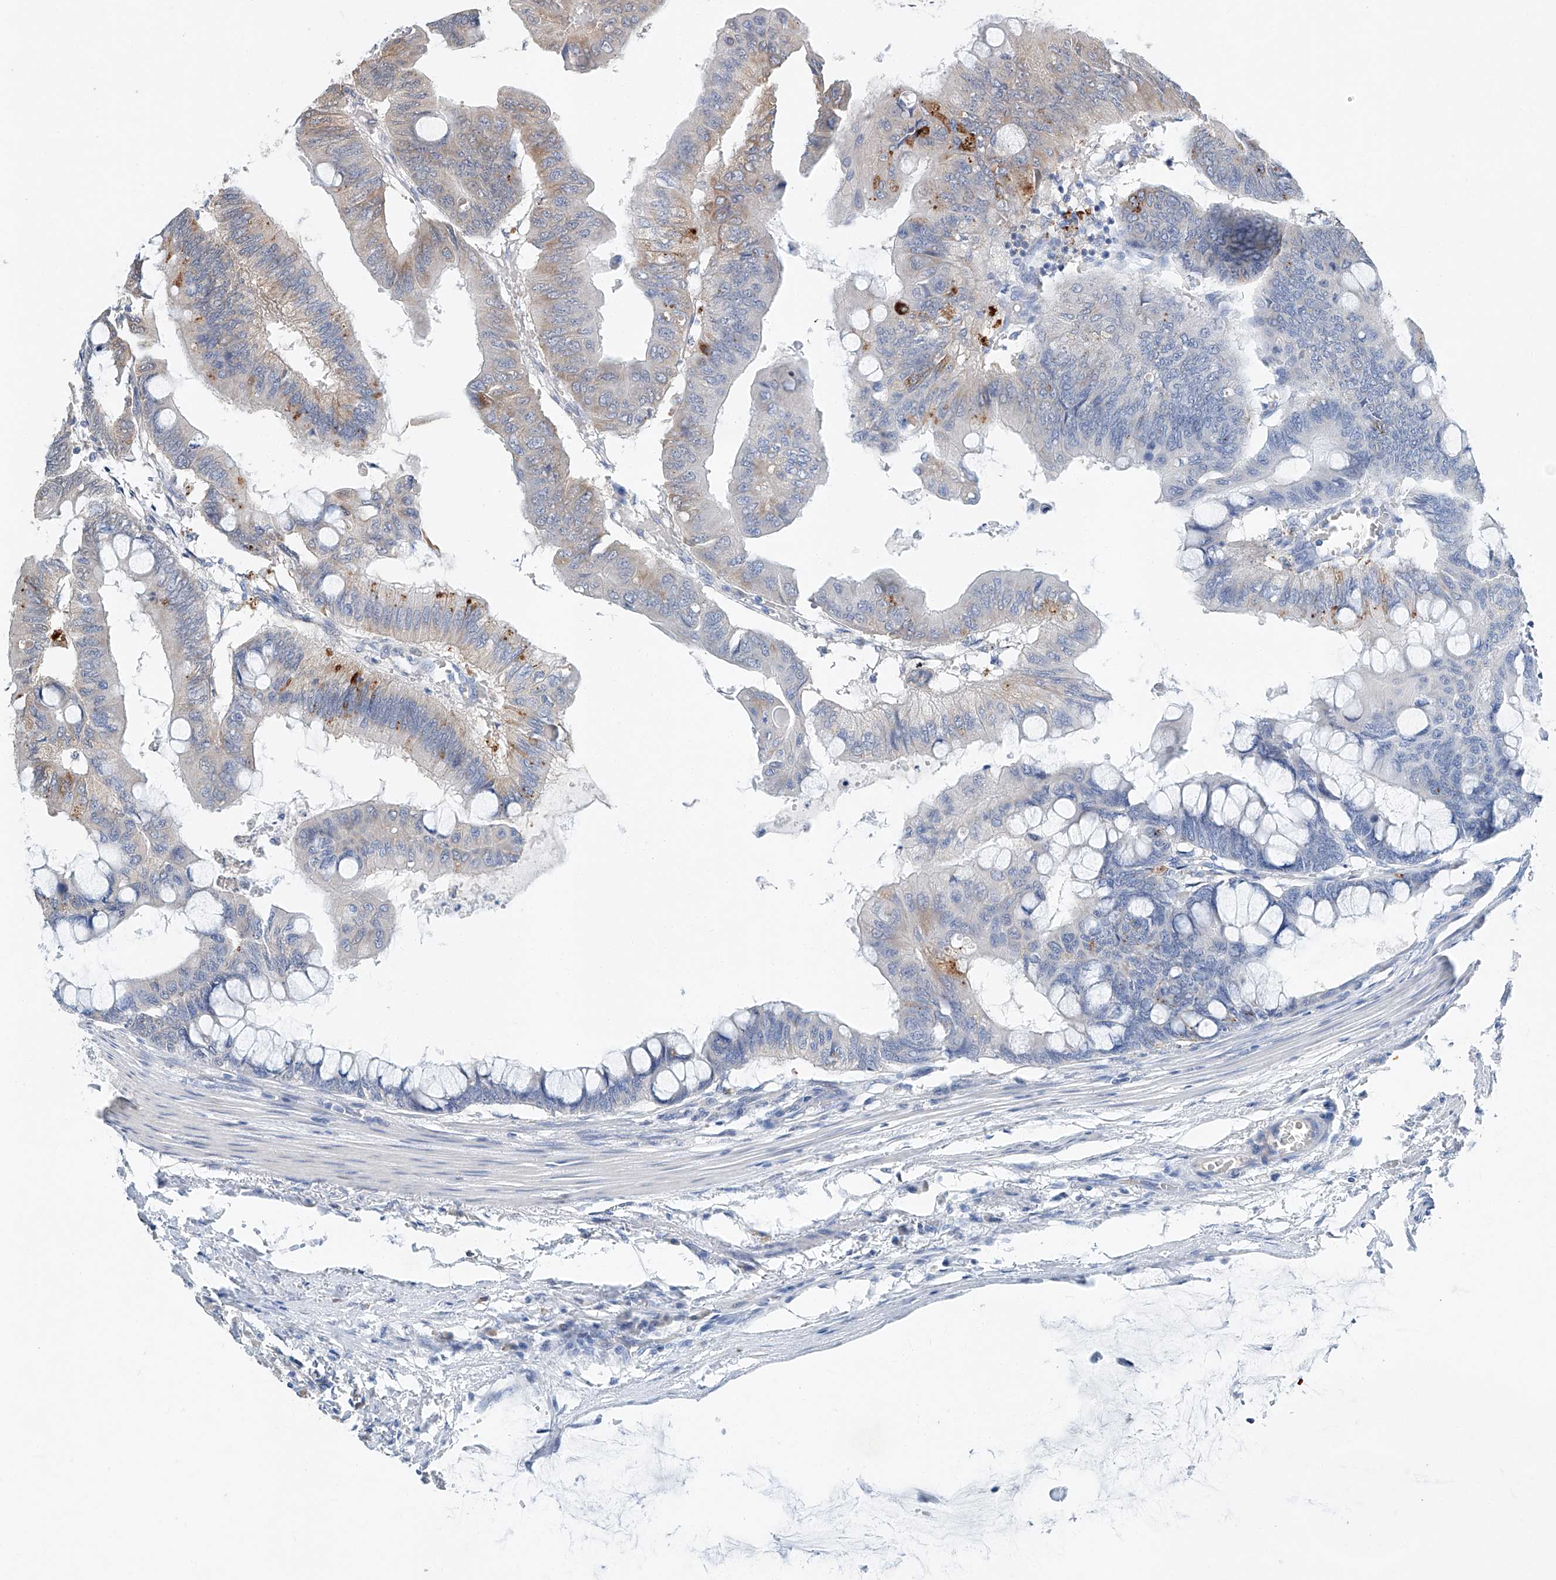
{"staining": {"intensity": "weak", "quantity": "<25%", "location": "cytoplasmic/membranous"}, "tissue": "colorectal cancer", "cell_type": "Tumor cells", "image_type": "cancer", "snomed": [{"axis": "morphology", "description": "Normal tissue, NOS"}, {"axis": "morphology", "description": "Adenocarcinoma, NOS"}, {"axis": "topography", "description": "Rectum"}, {"axis": "topography", "description": "Peripheral nerve tissue"}], "caption": "Colorectal cancer was stained to show a protein in brown. There is no significant staining in tumor cells.", "gene": "CTDP1", "patient": {"sex": "male", "age": 92}}